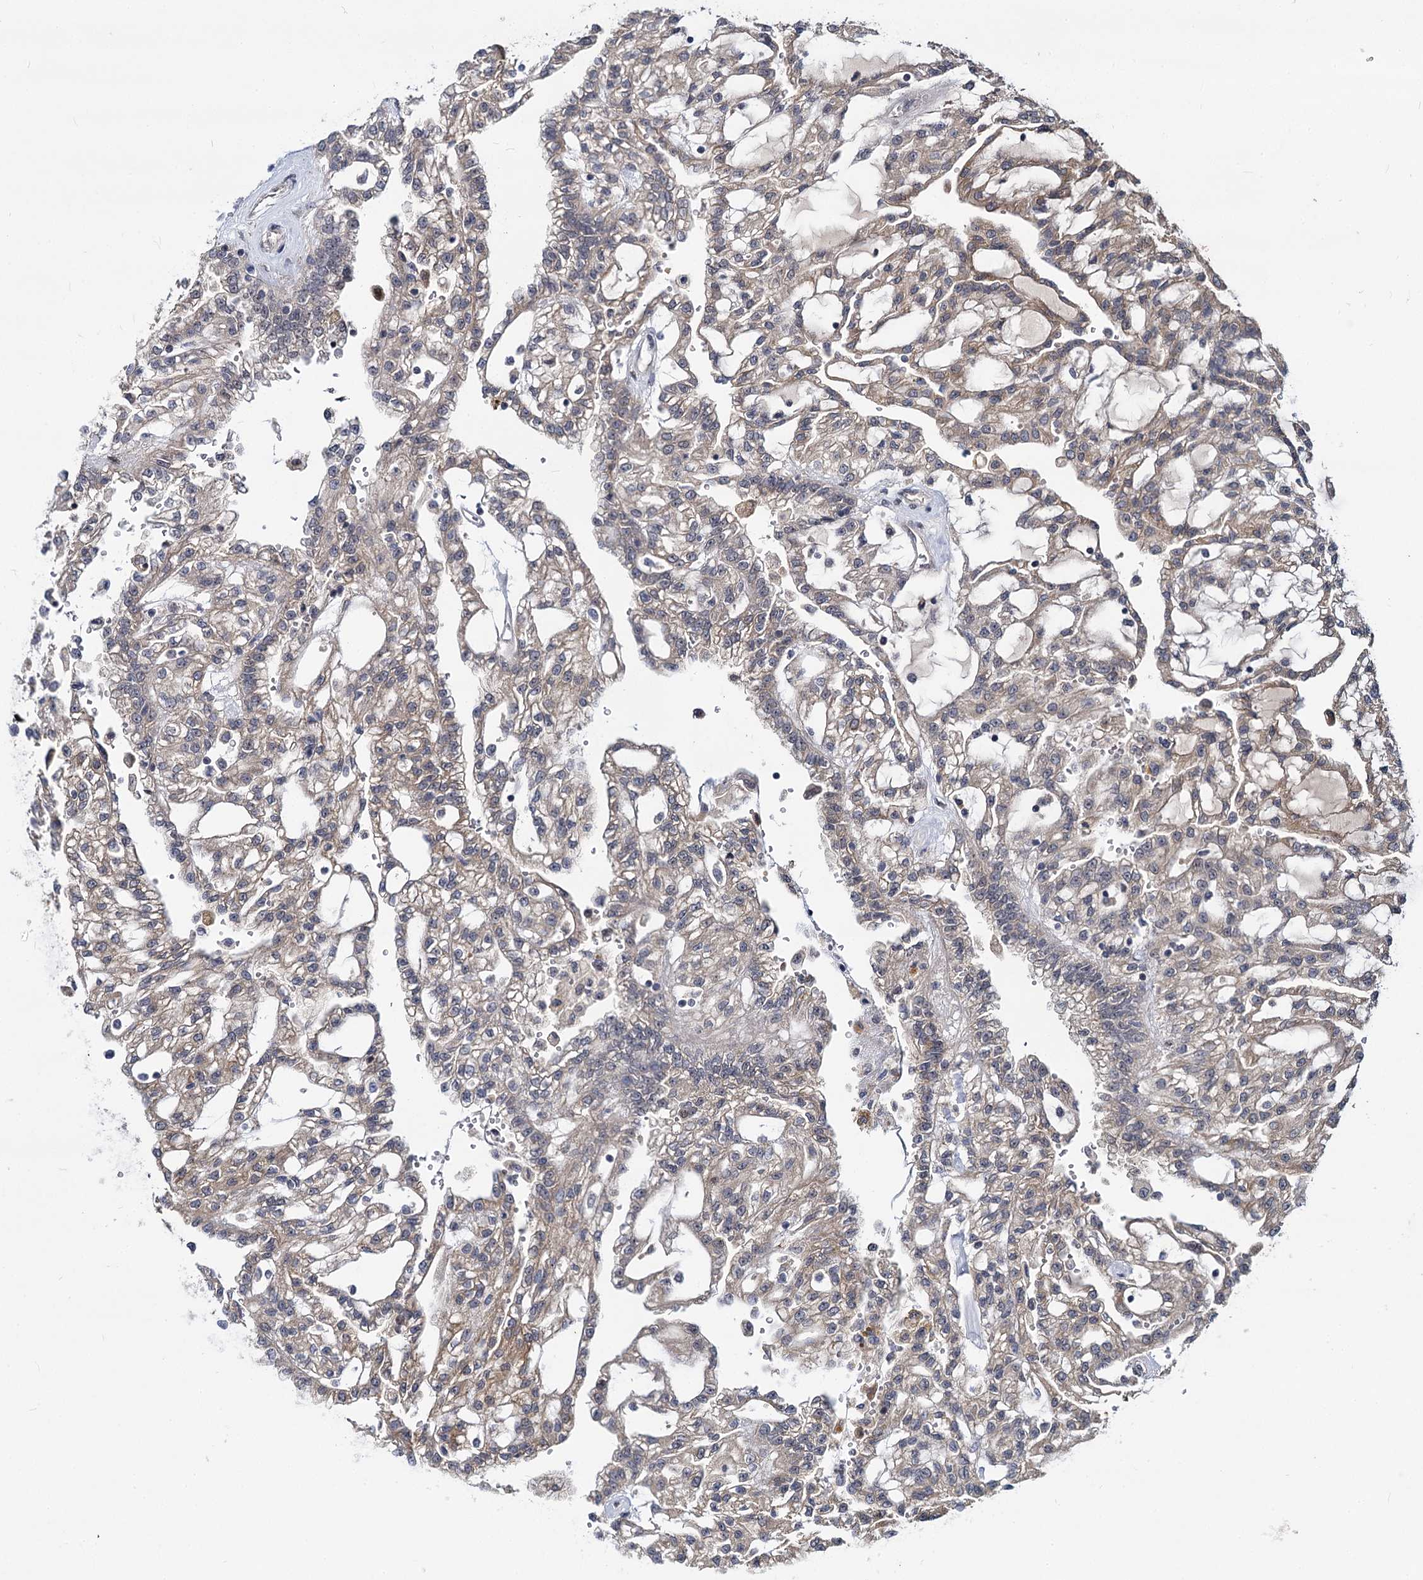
{"staining": {"intensity": "weak", "quantity": "25%-75%", "location": "cytoplasmic/membranous"}, "tissue": "renal cancer", "cell_type": "Tumor cells", "image_type": "cancer", "snomed": [{"axis": "morphology", "description": "Adenocarcinoma, NOS"}, {"axis": "topography", "description": "Kidney"}], "caption": "A photomicrograph of renal cancer (adenocarcinoma) stained for a protein shows weak cytoplasmic/membranous brown staining in tumor cells.", "gene": "MAML2", "patient": {"sex": "male", "age": 63}}